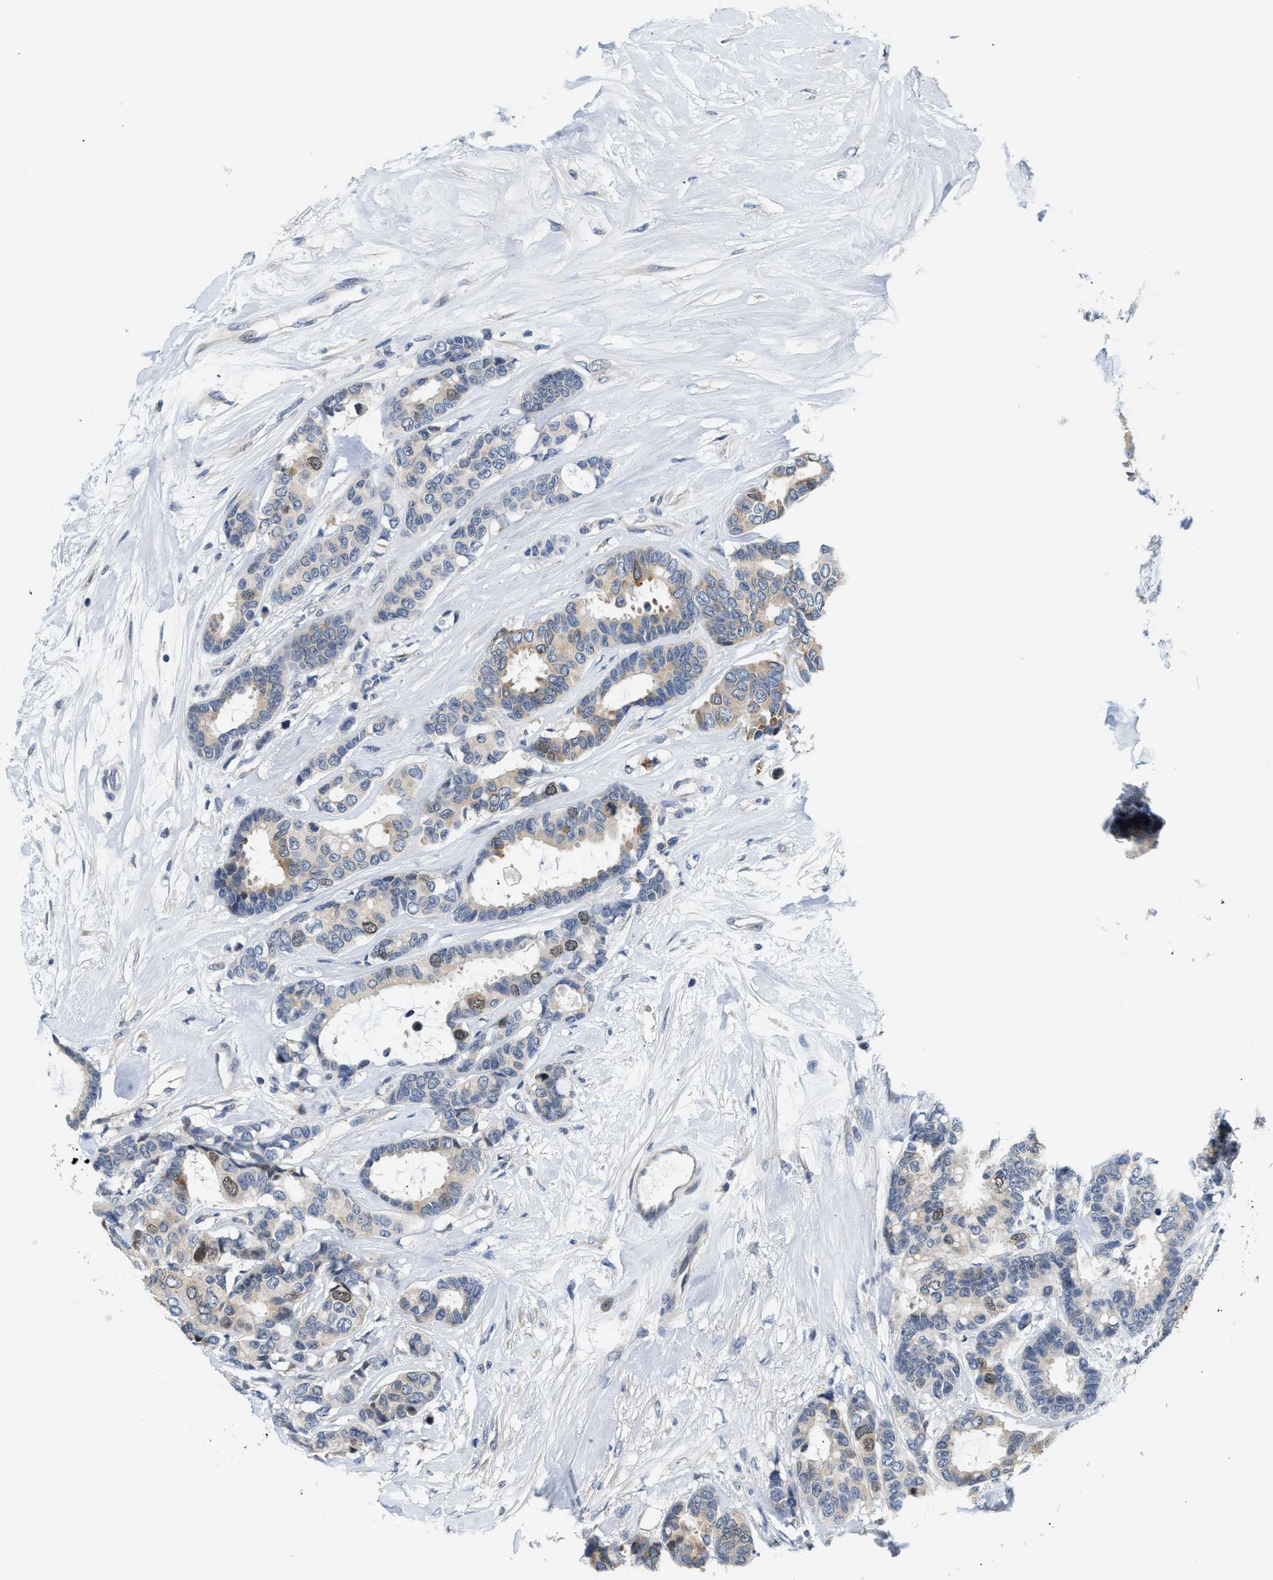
{"staining": {"intensity": "weak", "quantity": "<25%", "location": "nuclear"}, "tissue": "breast cancer", "cell_type": "Tumor cells", "image_type": "cancer", "snomed": [{"axis": "morphology", "description": "Duct carcinoma"}, {"axis": "topography", "description": "Breast"}], "caption": "The photomicrograph reveals no significant staining in tumor cells of breast invasive ductal carcinoma.", "gene": "CLGN", "patient": {"sex": "female", "age": 87}}